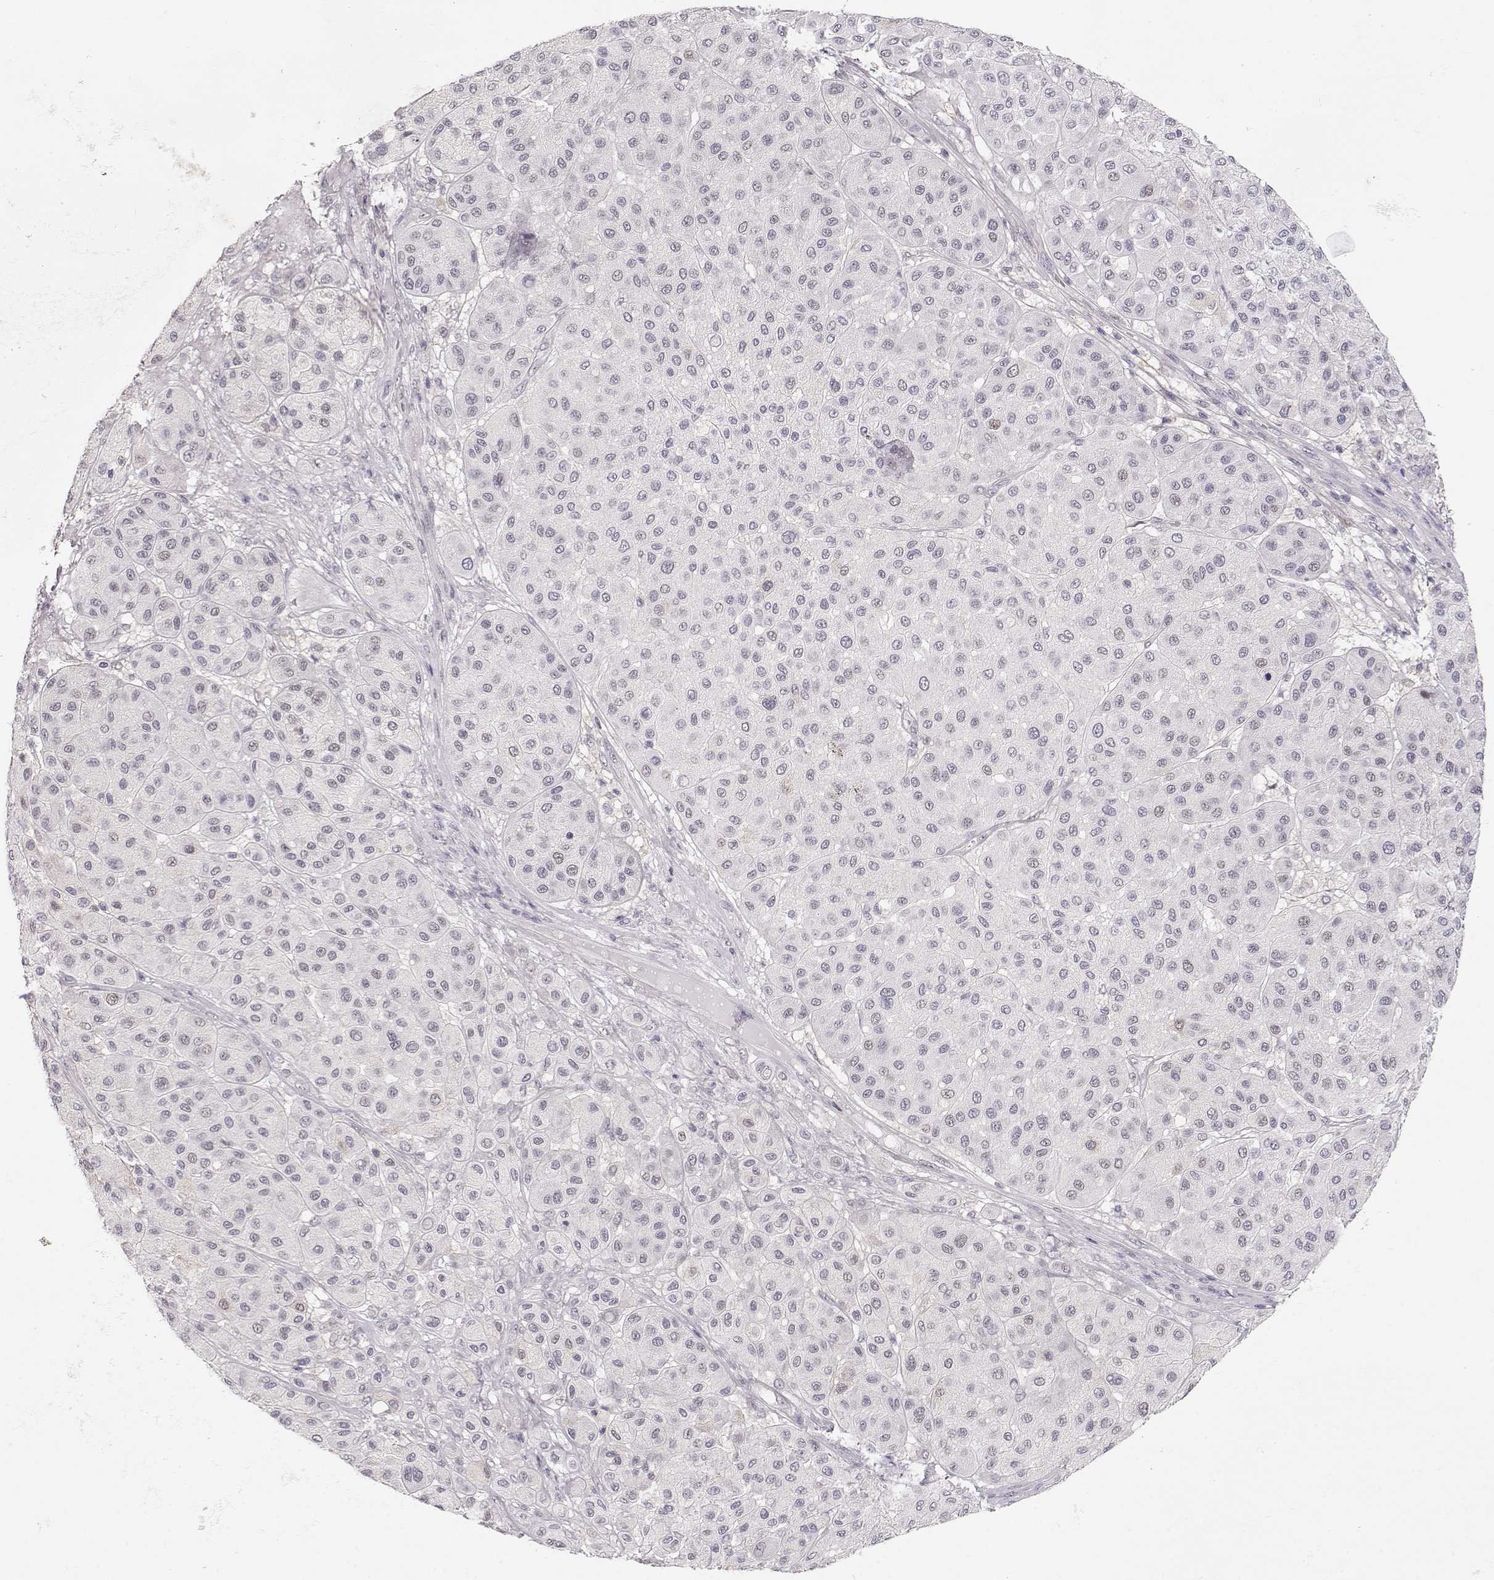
{"staining": {"intensity": "negative", "quantity": "none", "location": "none"}, "tissue": "melanoma", "cell_type": "Tumor cells", "image_type": "cancer", "snomed": [{"axis": "morphology", "description": "Malignant melanoma, Metastatic site"}, {"axis": "topography", "description": "Smooth muscle"}], "caption": "Tumor cells are negative for brown protein staining in melanoma. Brightfield microscopy of immunohistochemistry stained with DAB (brown) and hematoxylin (blue), captured at high magnification.", "gene": "TEPP", "patient": {"sex": "male", "age": 41}}